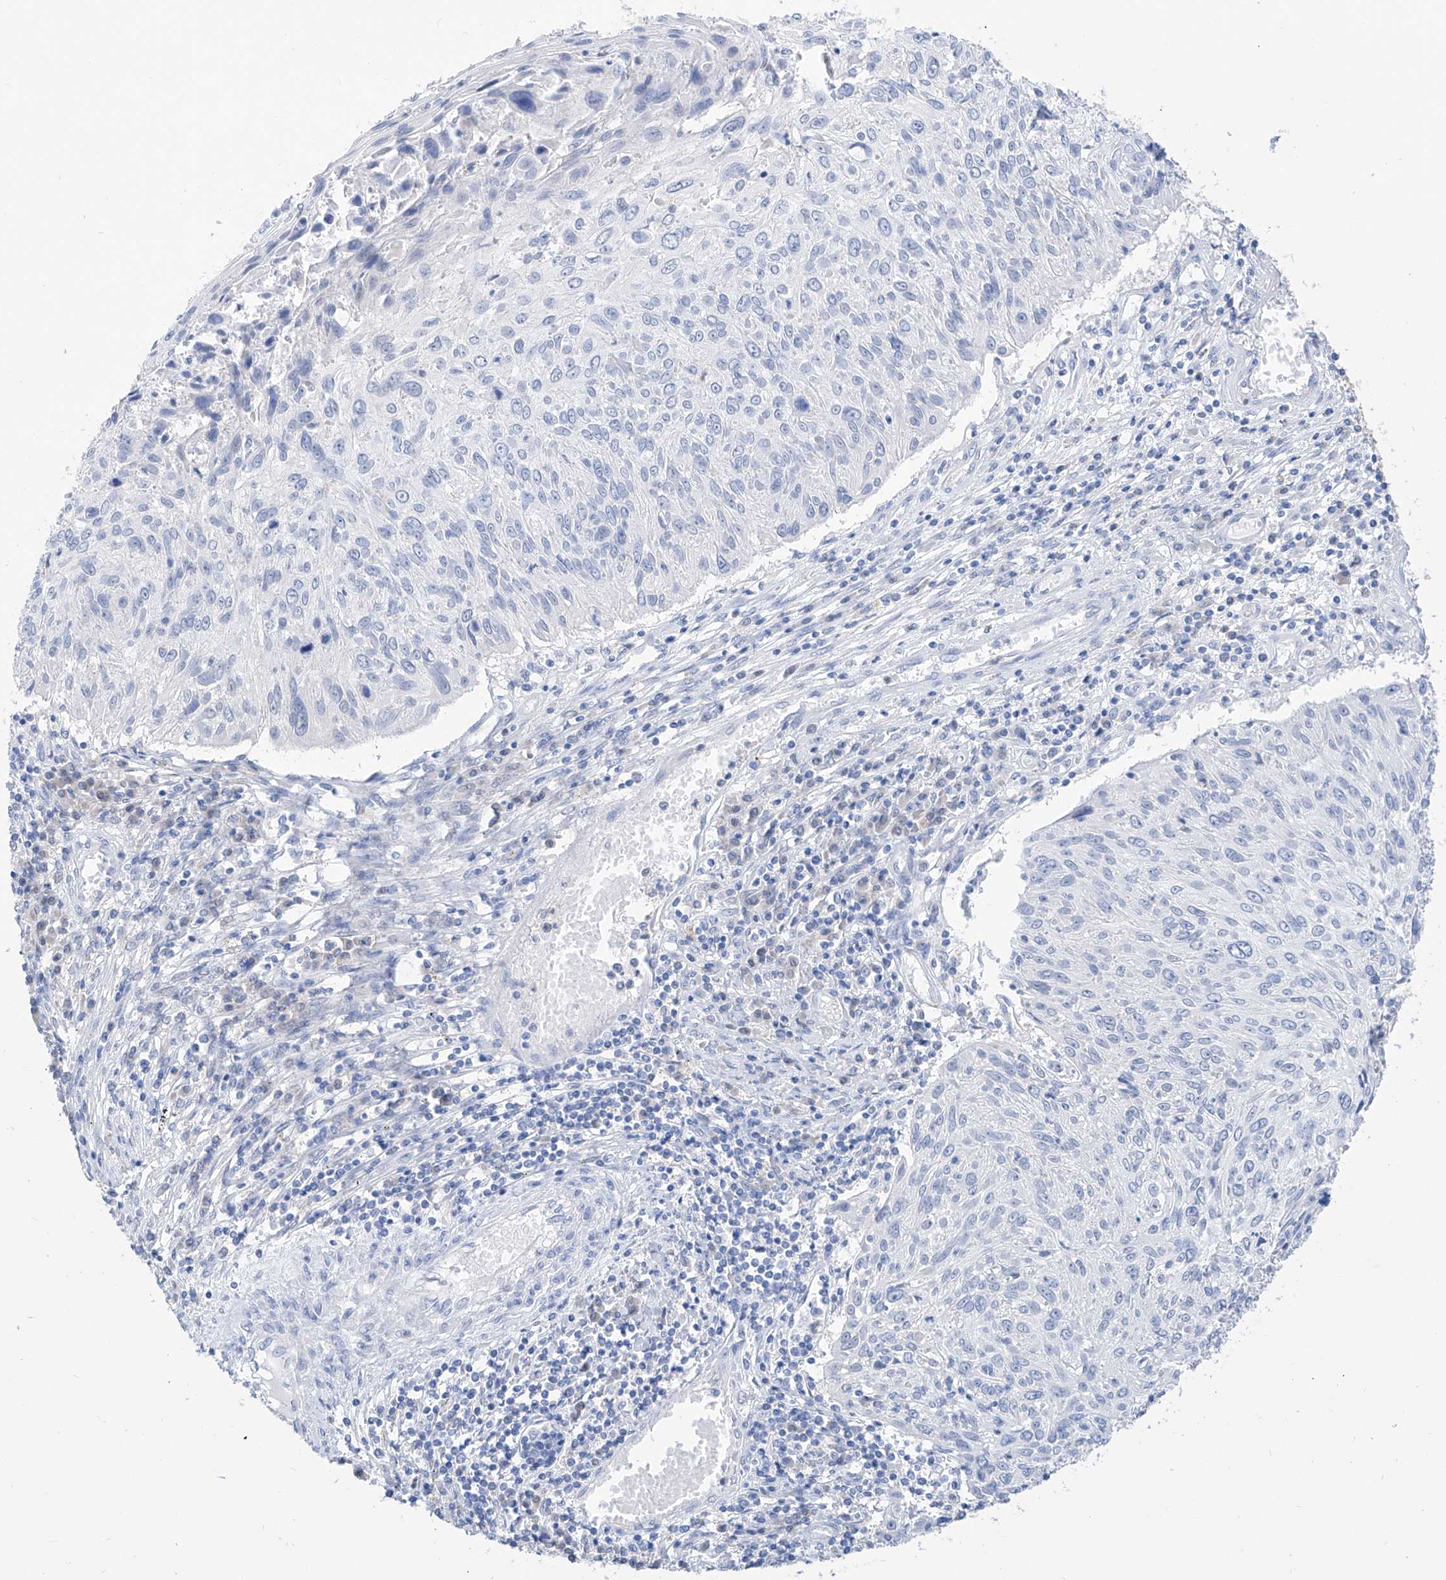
{"staining": {"intensity": "negative", "quantity": "none", "location": "none"}, "tissue": "cervical cancer", "cell_type": "Tumor cells", "image_type": "cancer", "snomed": [{"axis": "morphology", "description": "Squamous cell carcinoma, NOS"}, {"axis": "topography", "description": "Cervix"}], "caption": "IHC of cervical cancer reveals no positivity in tumor cells. (DAB (3,3'-diaminobenzidine) immunohistochemistry (IHC) with hematoxylin counter stain).", "gene": "PDXK", "patient": {"sex": "female", "age": 51}}